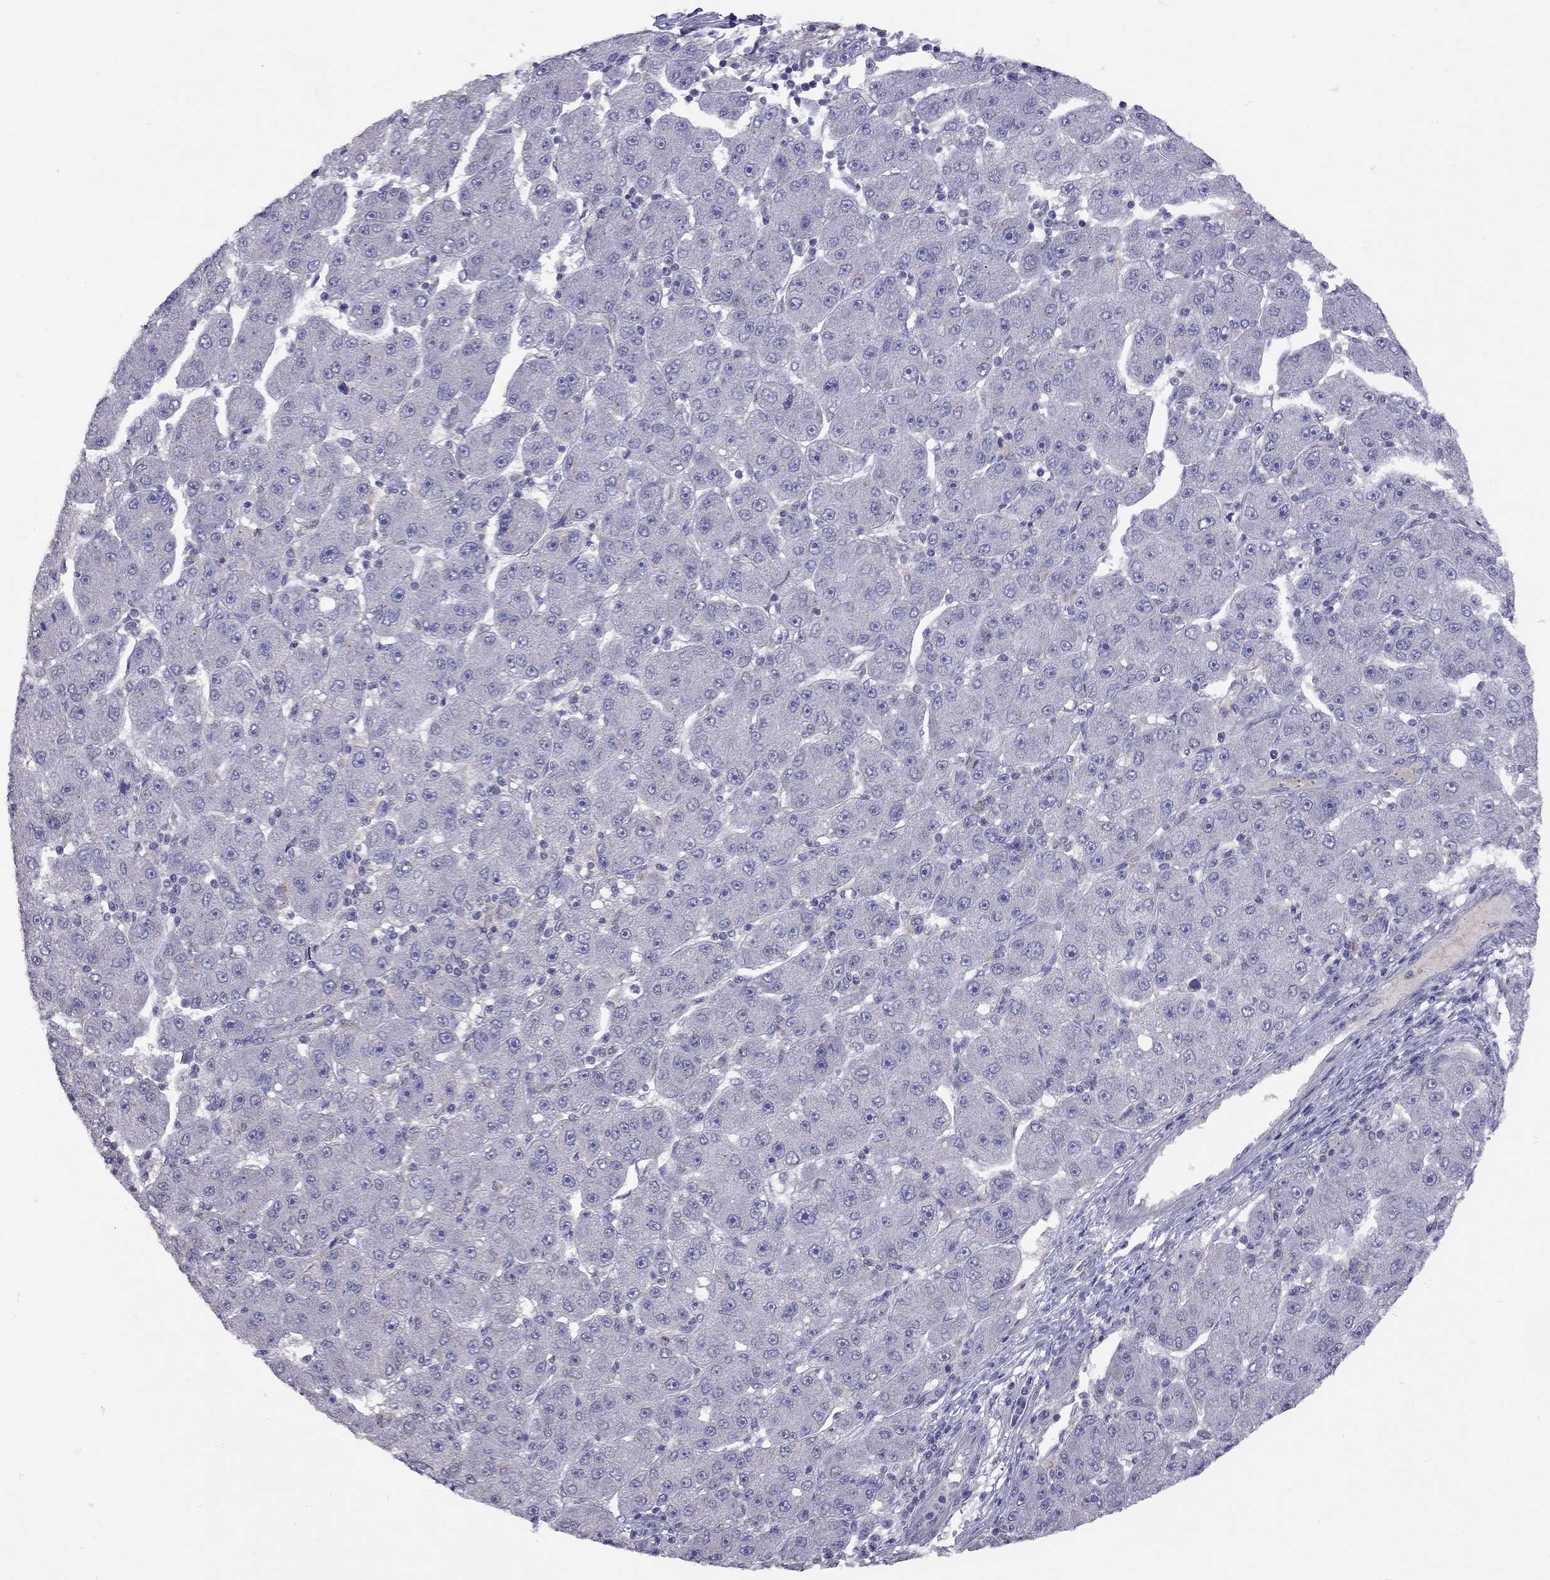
{"staining": {"intensity": "negative", "quantity": "none", "location": "none"}, "tissue": "liver cancer", "cell_type": "Tumor cells", "image_type": "cancer", "snomed": [{"axis": "morphology", "description": "Carcinoma, Hepatocellular, NOS"}, {"axis": "topography", "description": "Liver"}], "caption": "Tumor cells are negative for protein expression in human liver cancer (hepatocellular carcinoma).", "gene": "RTP5", "patient": {"sex": "male", "age": 67}}